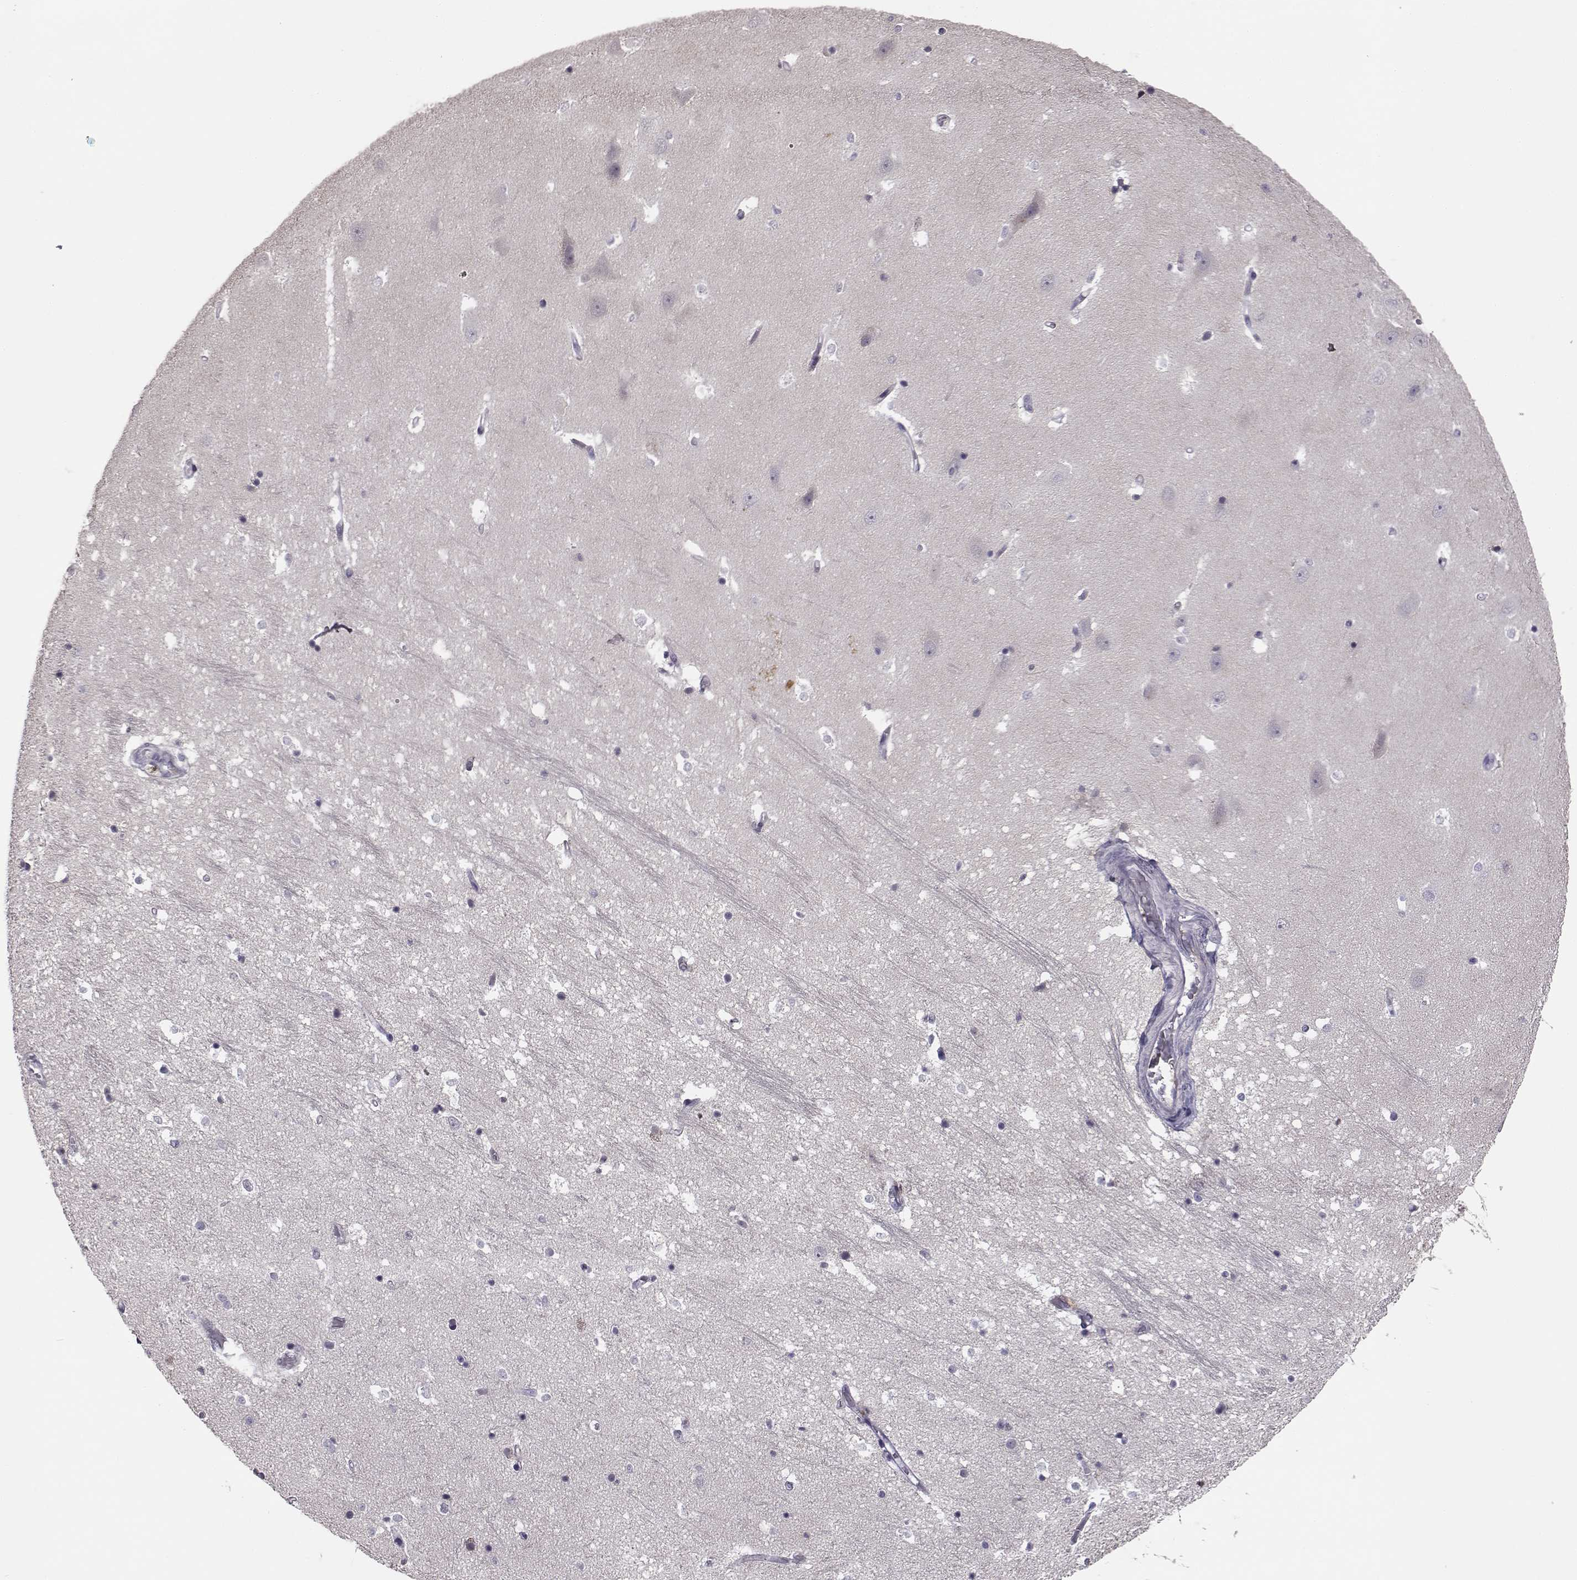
{"staining": {"intensity": "negative", "quantity": "none", "location": "none"}, "tissue": "hippocampus", "cell_type": "Glial cells", "image_type": "normal", "snomed": [{"axis": "morphology", "description": "Normal tissue, NOS"}, {"axis": "topography", "description": "Hippocampus"}], "caption": "Immunohistochemistry image of normal hippocampus stained for a protein (brown), which shows no positivity in glial cells.", "gene": "KRT81", "patient": {"sex": "male", "age": 44}}